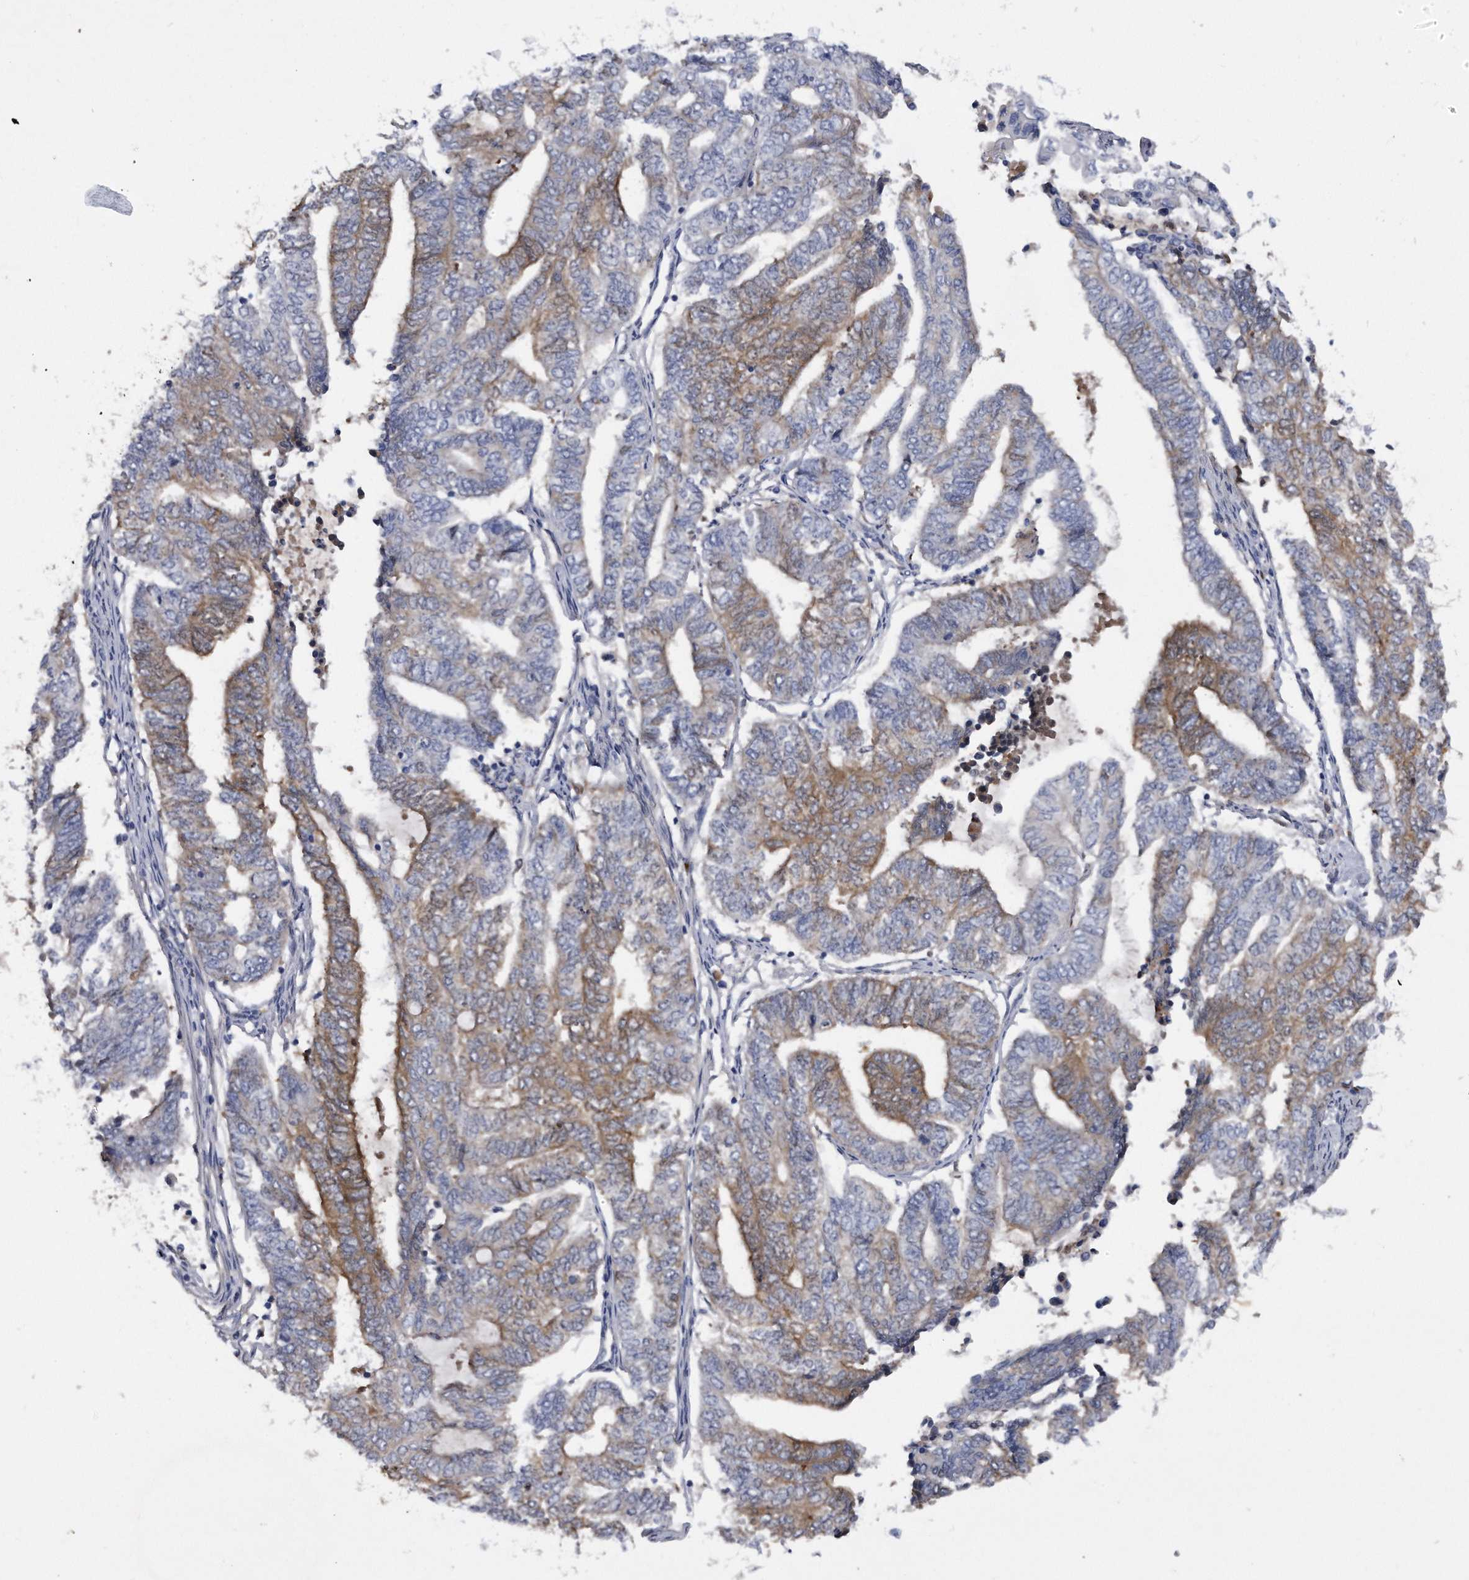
{"staining": {"intensity": "moderate", "quantity": "25%-75%", "location": "cytoplasmic/membranous"}, "tissue": "endometrial cancer", "cell_type": "Tumor cells", "image_type": "cancer", "snomed": [{"axis": "morphology", "description": "Adenocarcinoma, NOS"}, {"axis": "topography", "description": "Uterus"}, {"axis": "topography", "description": "Endometrium"}], "caption": "This is an image of IHC staining of adenocarcinoma (endometrial), which shows moderate positivity in the cytoplasmic/membranous of tumor cells.", "gene": "ASNS", "patient": {"sex": "female", "age": 70}}